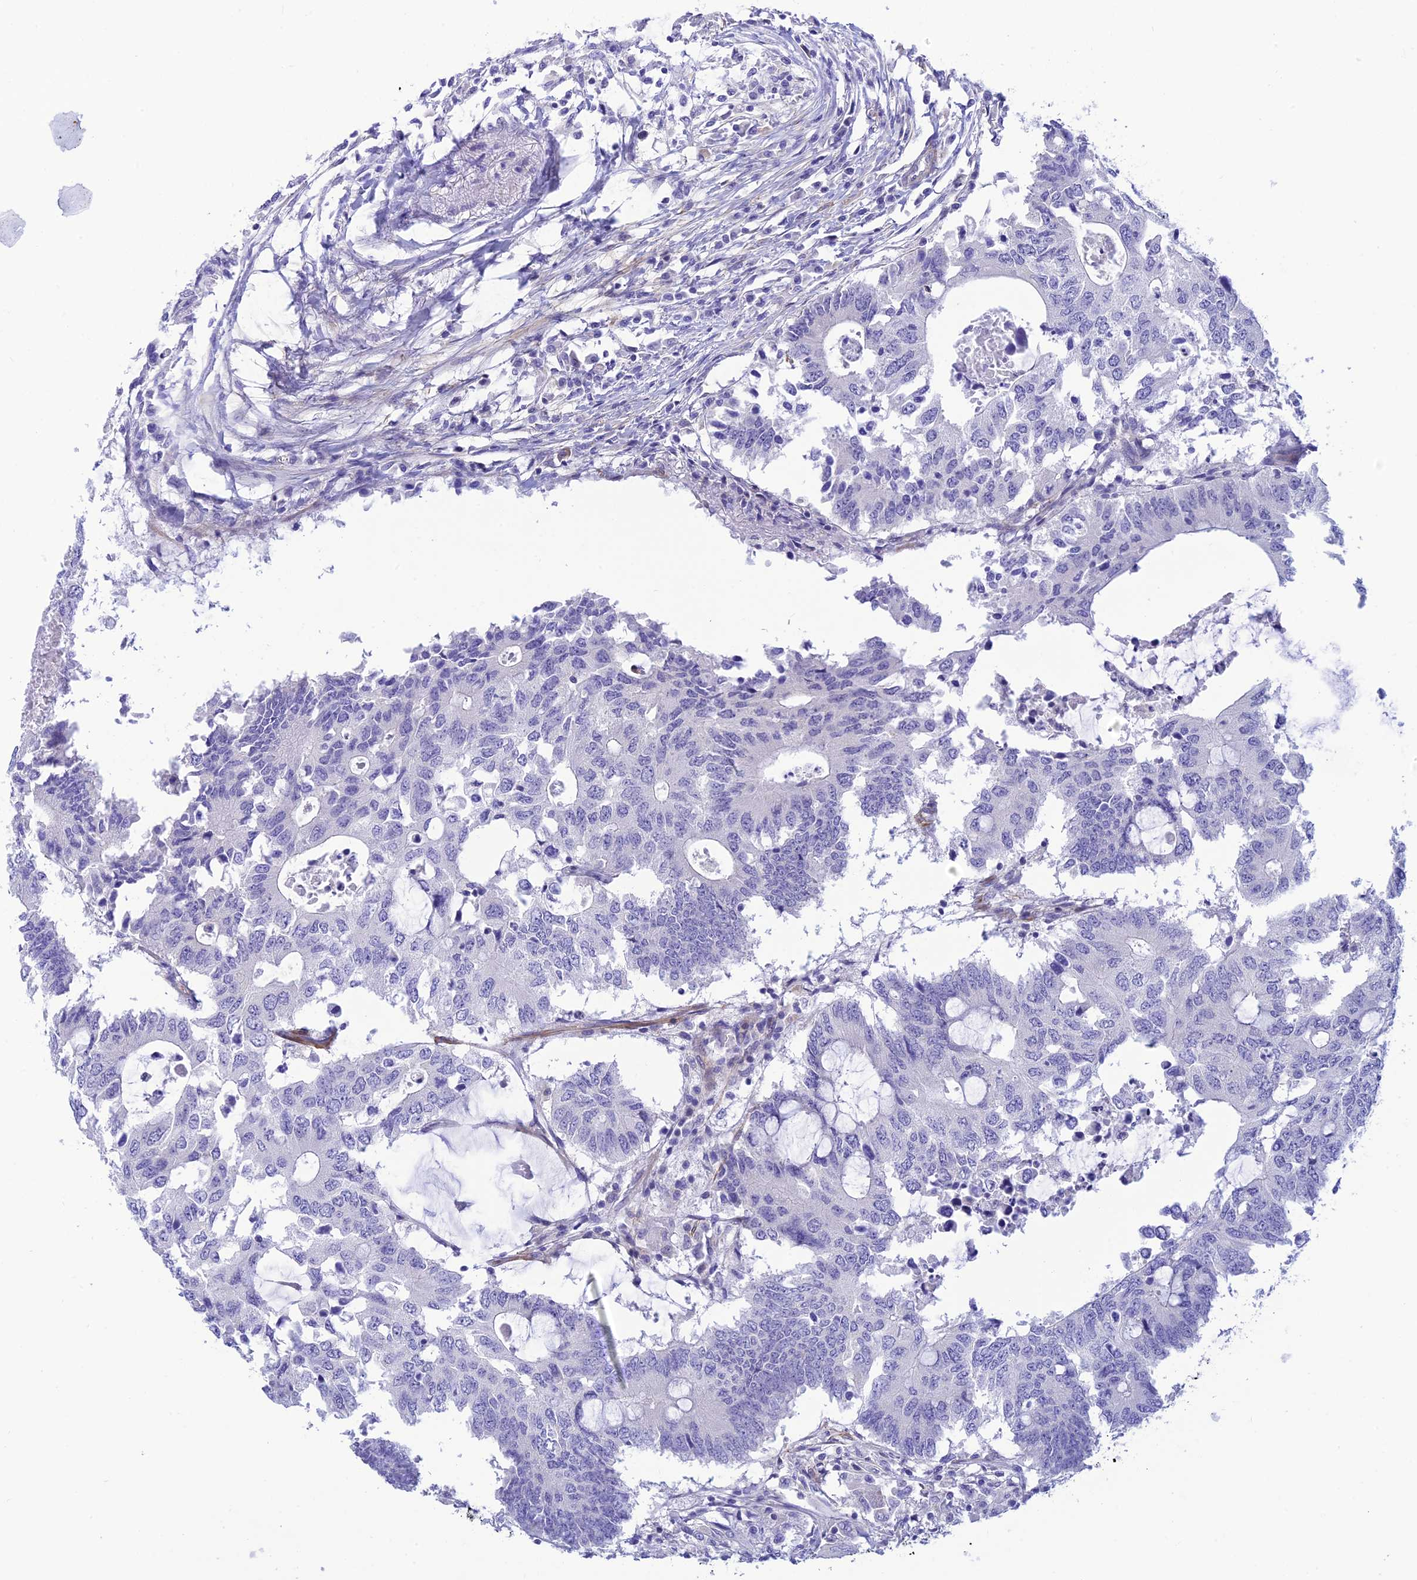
{"staining": {"intensity": "negative", "quantity": "none", "location": "none"}, "tissue": "colorectal cancer", "cell_type": "Tumor cells", "image_type": "cancer", "snomed": [{"axis": "morphology", "description": "Adenocarcinoma, NOS"}, {"axis": "topography", "description": "Colon"}], "caption": "The immunohistochemistry histopathology image has no significant positivity in tumor cells of colorectal adenocarcinoma tissue. Brightfield microscopy of immunohistochemistry (IHC) stained with DAB (brown) and hematoxylin (blue), captured at high magnification.", "gene": "ZDHHC16", "patient": {"sex": "male", "age": 71}}